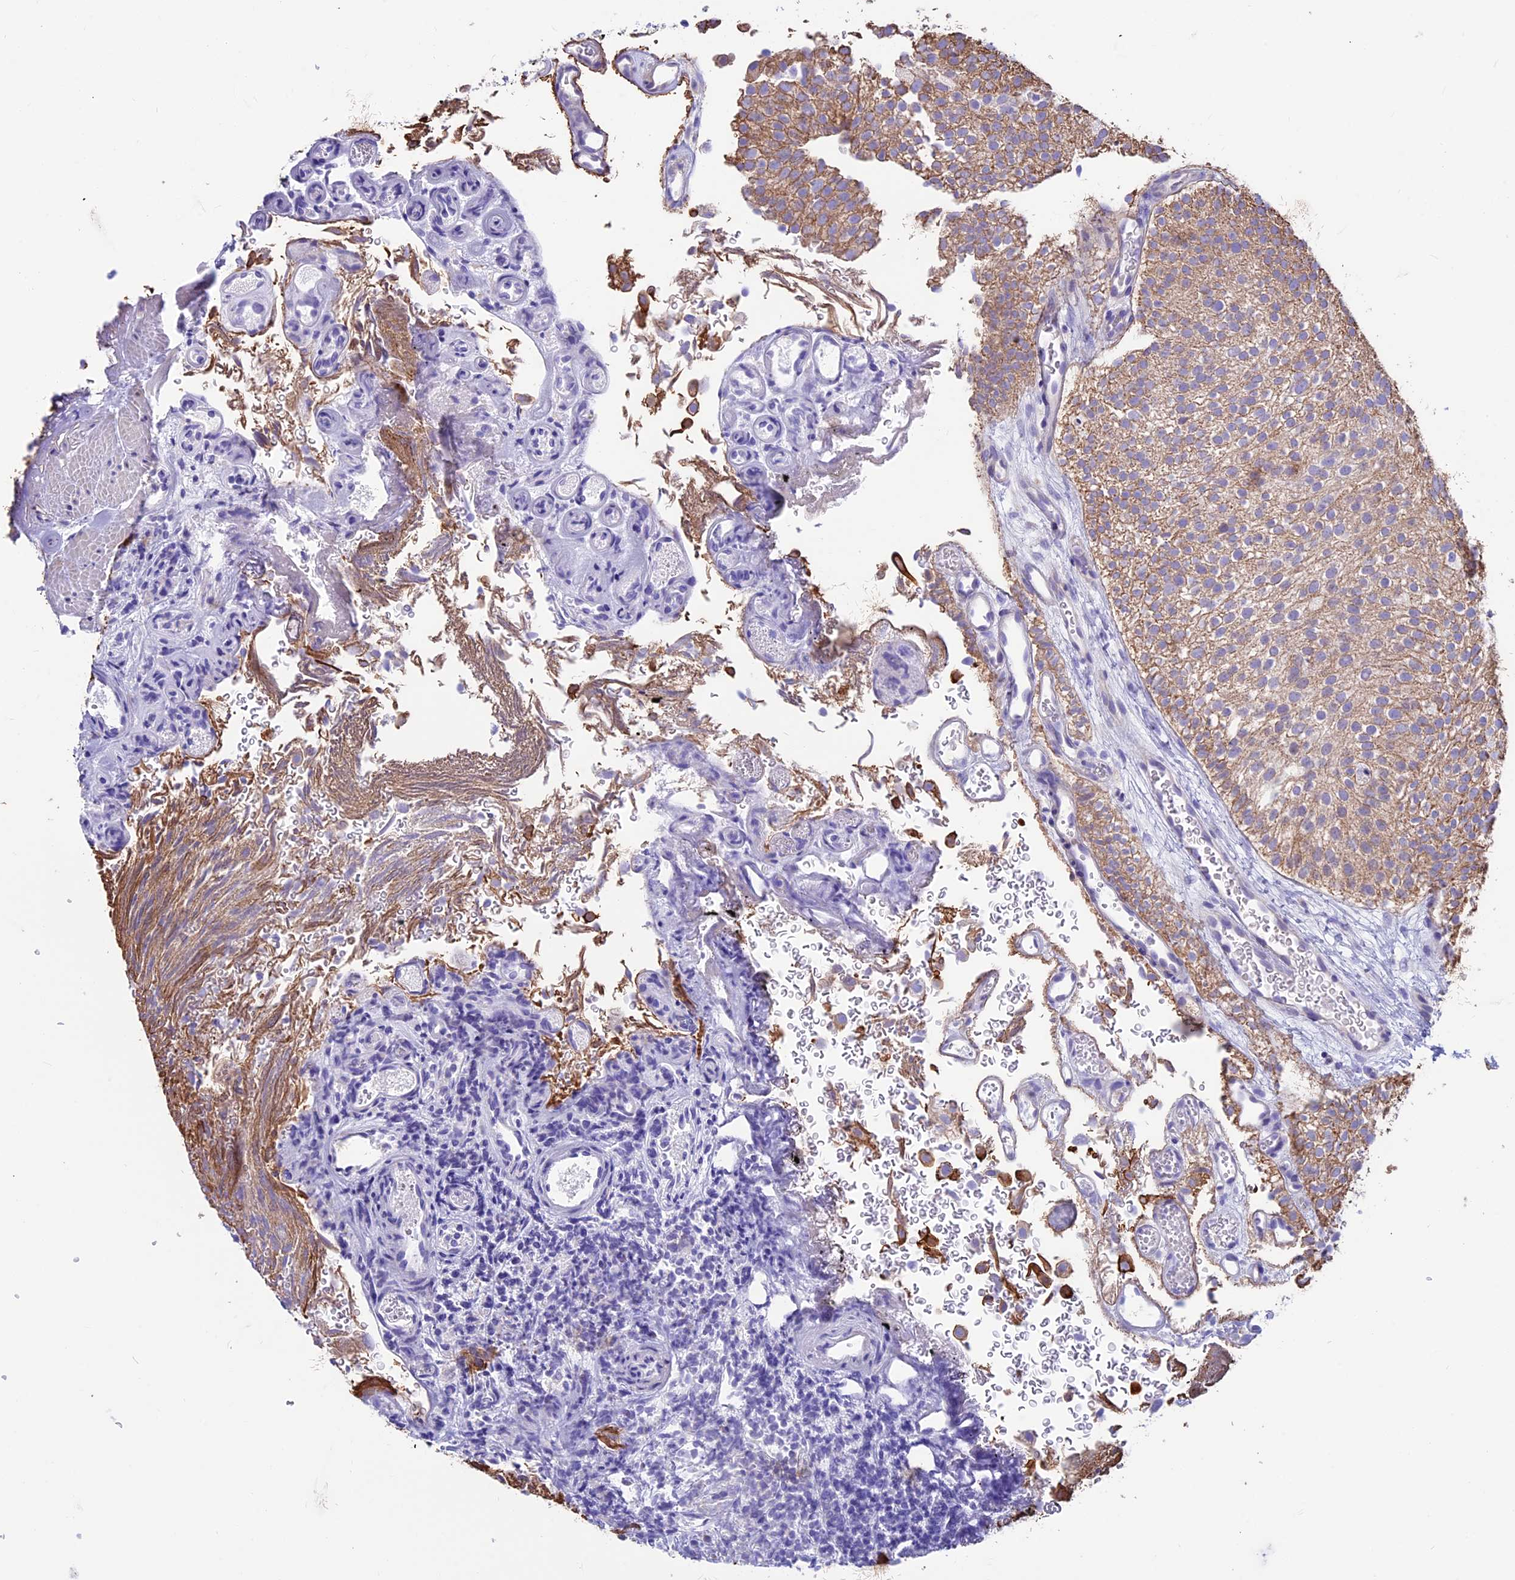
{"staining": {"intensity": "moderate", "quantity": ">75%", "location": "cytoplasmic/membranous"}, "tissue": "urothelial cancer", "cell_type": "Tumor cells", "image_type": "cancer", "snomed": [{"axis": "morphology", "description": "Urothelial carcinoma, Low grade"}, {"axis": "topography", "description": "Urinary bladder"}], "caption": "Immunohistochemical staining of human urothelial cancer shows moderate cytoplasmic/membranous protein positivity in about >75% of tumor cells. (Brightfield microscopy of DAB IHC at high magnification).", "gene": "CDAN1", "patient": {"sex": "male", "age": 78}}